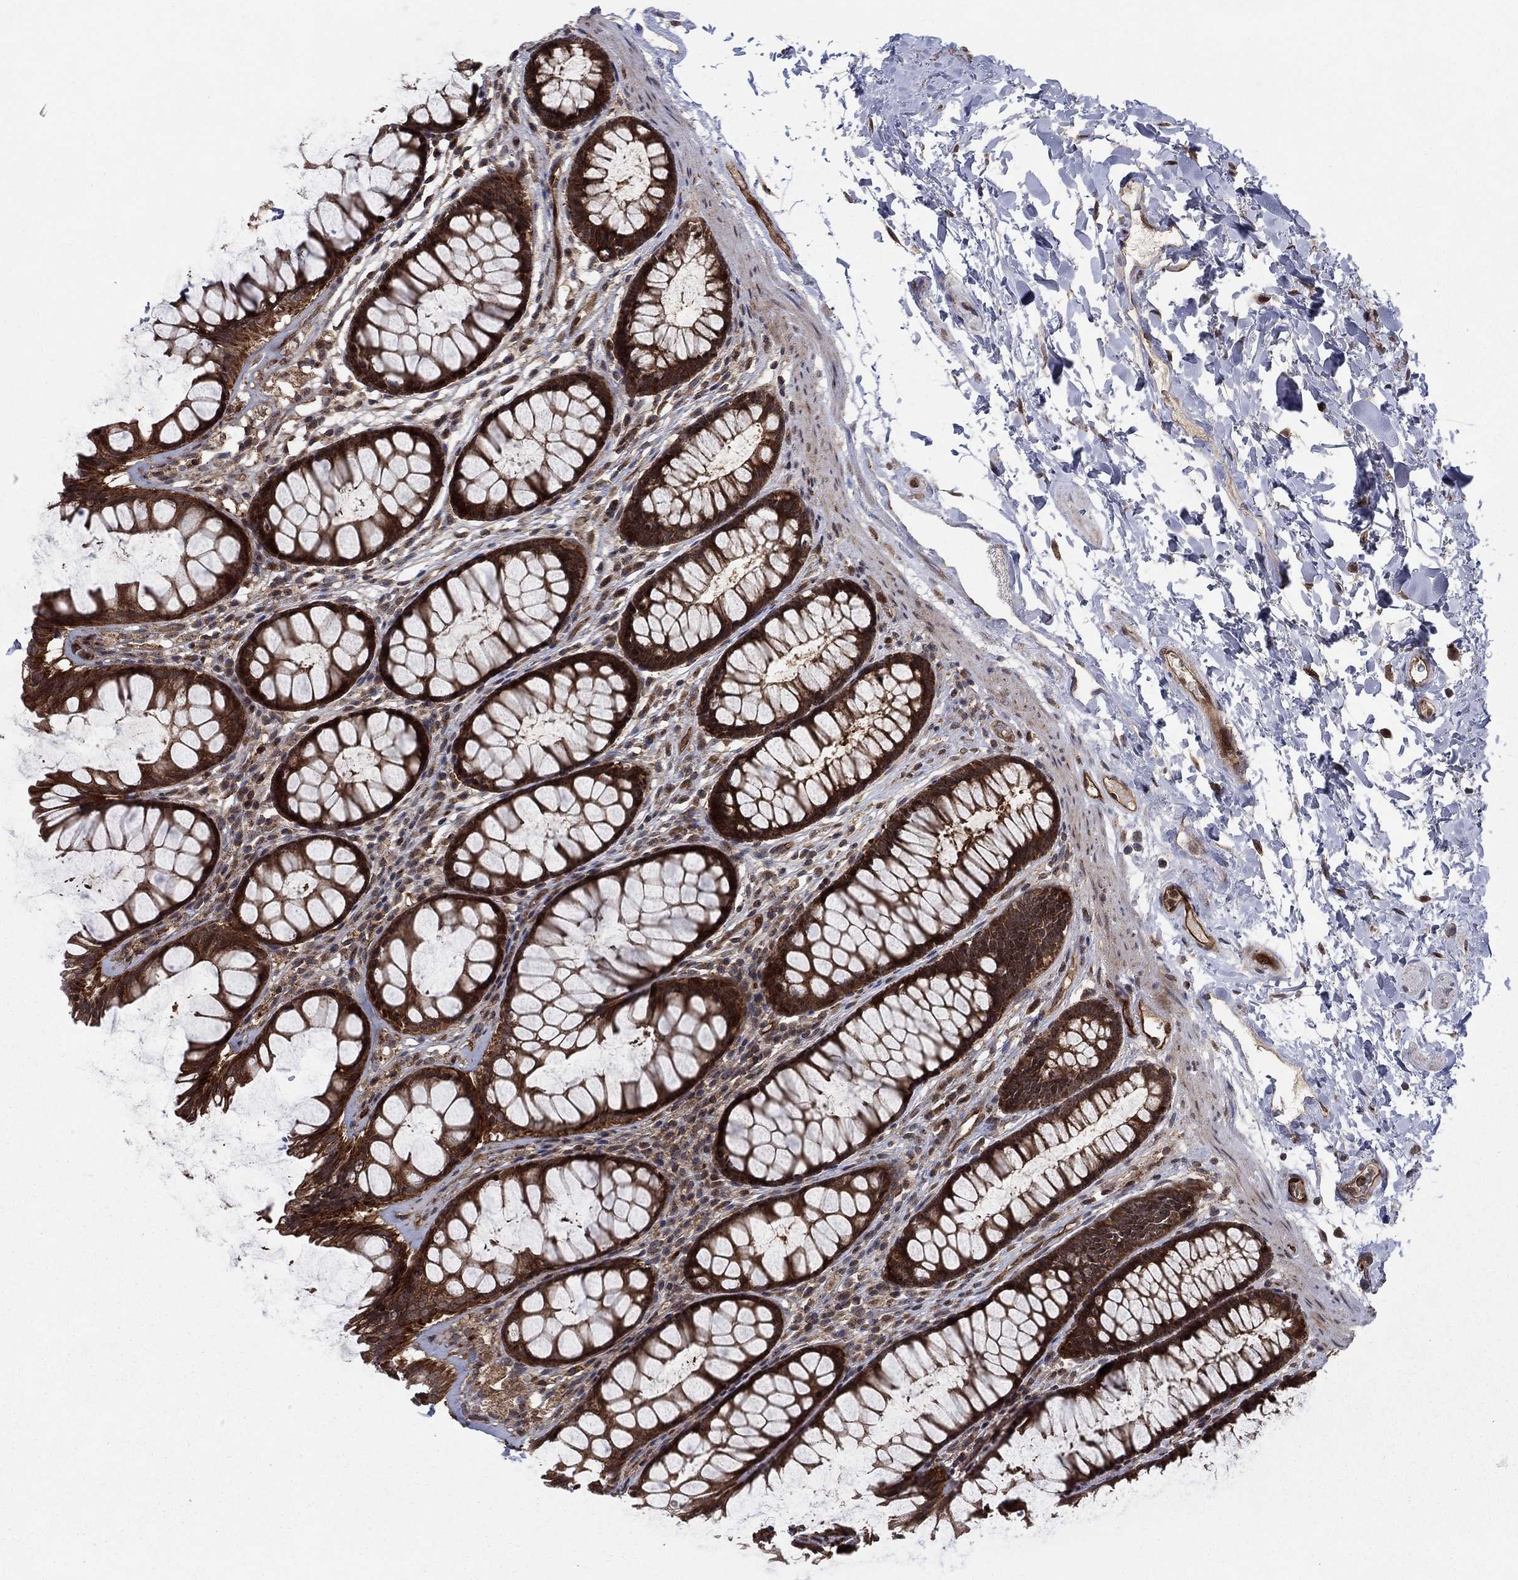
{"staining": {"intensity": "strong", "quantity": ">75%", "location": "cytoplasmic/membranous"}, "tissue": "rectum", "cell_type": "Glandular cells", "image_type": "normal", "snomed": [{"axis": "morphology", "description": "Normal tissue, NOS"}, {"axis": "topography", "description": "Rectum"}], "caption": "IHC of benign rectum shows high levels of strong cytoplasmic/membranous staining in about >75% of glandular cells. The staining was performed using DAB to visualize the protein expression in brown, while the nuclei were stained in blue with hematoxylin (Magnification: 20x).", "gene": "IFI35", "patient": {"sex": "male", "age": 72}}